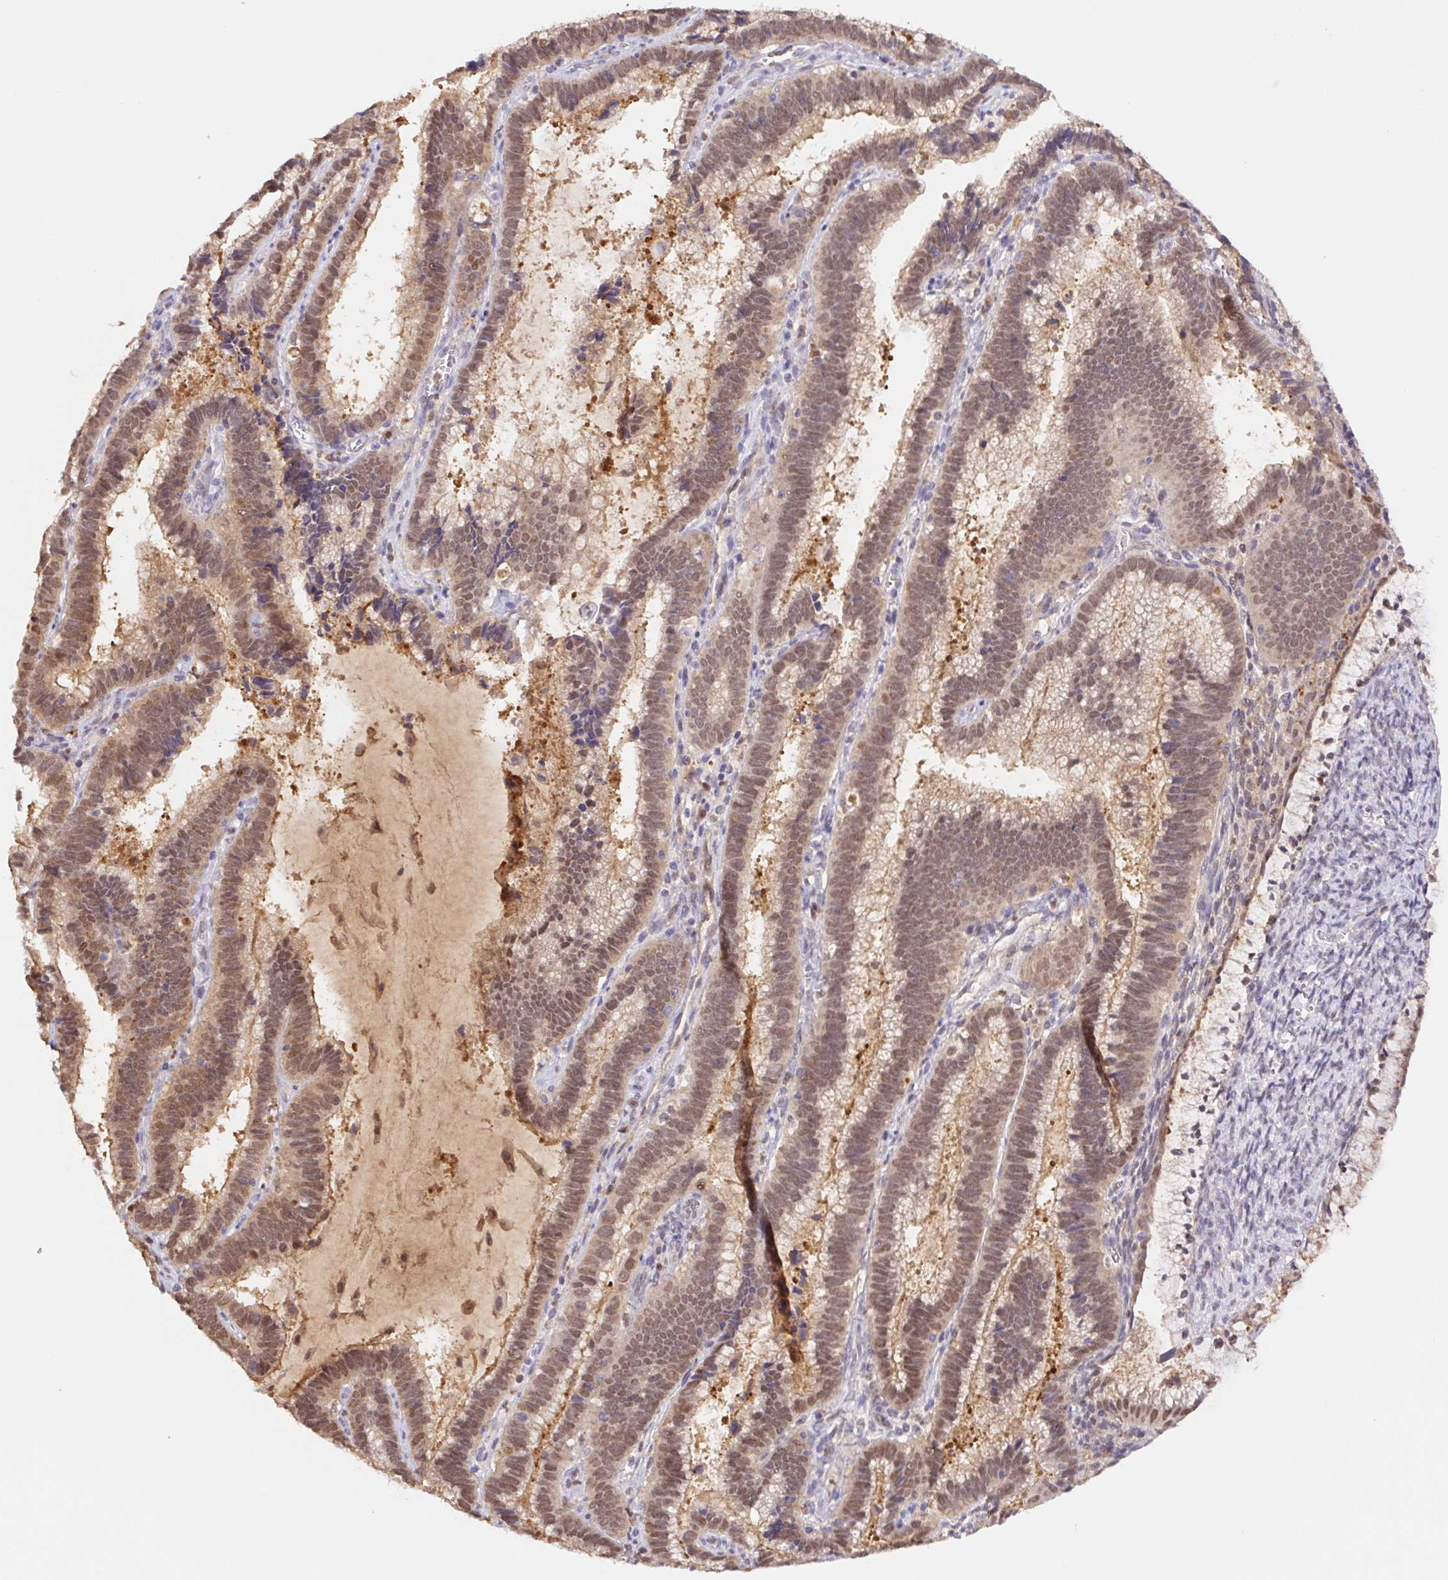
{"staining": {"intensity": "moderate", "quantity": ">75%", "location": "nuclear"}, "tissue": "cervical cancer", "cell_type": "Tumor cells", "image_type": "cancer", "snomed": [{"axis": "morphology", "description": "Adenocarcinoma, NOS"}, {"axis": "topography", "description": "Cervix"}], "caption": "Tumor cells exhibit medium levels of moderate nuclear positivity in about >75% of cells in adenocarcinoma (cervical). (Brightfield microscopy of DAB IHC at high magnification).", "gene": "L3MBTL4", "patient": {"sex": "female", "age": 61}}